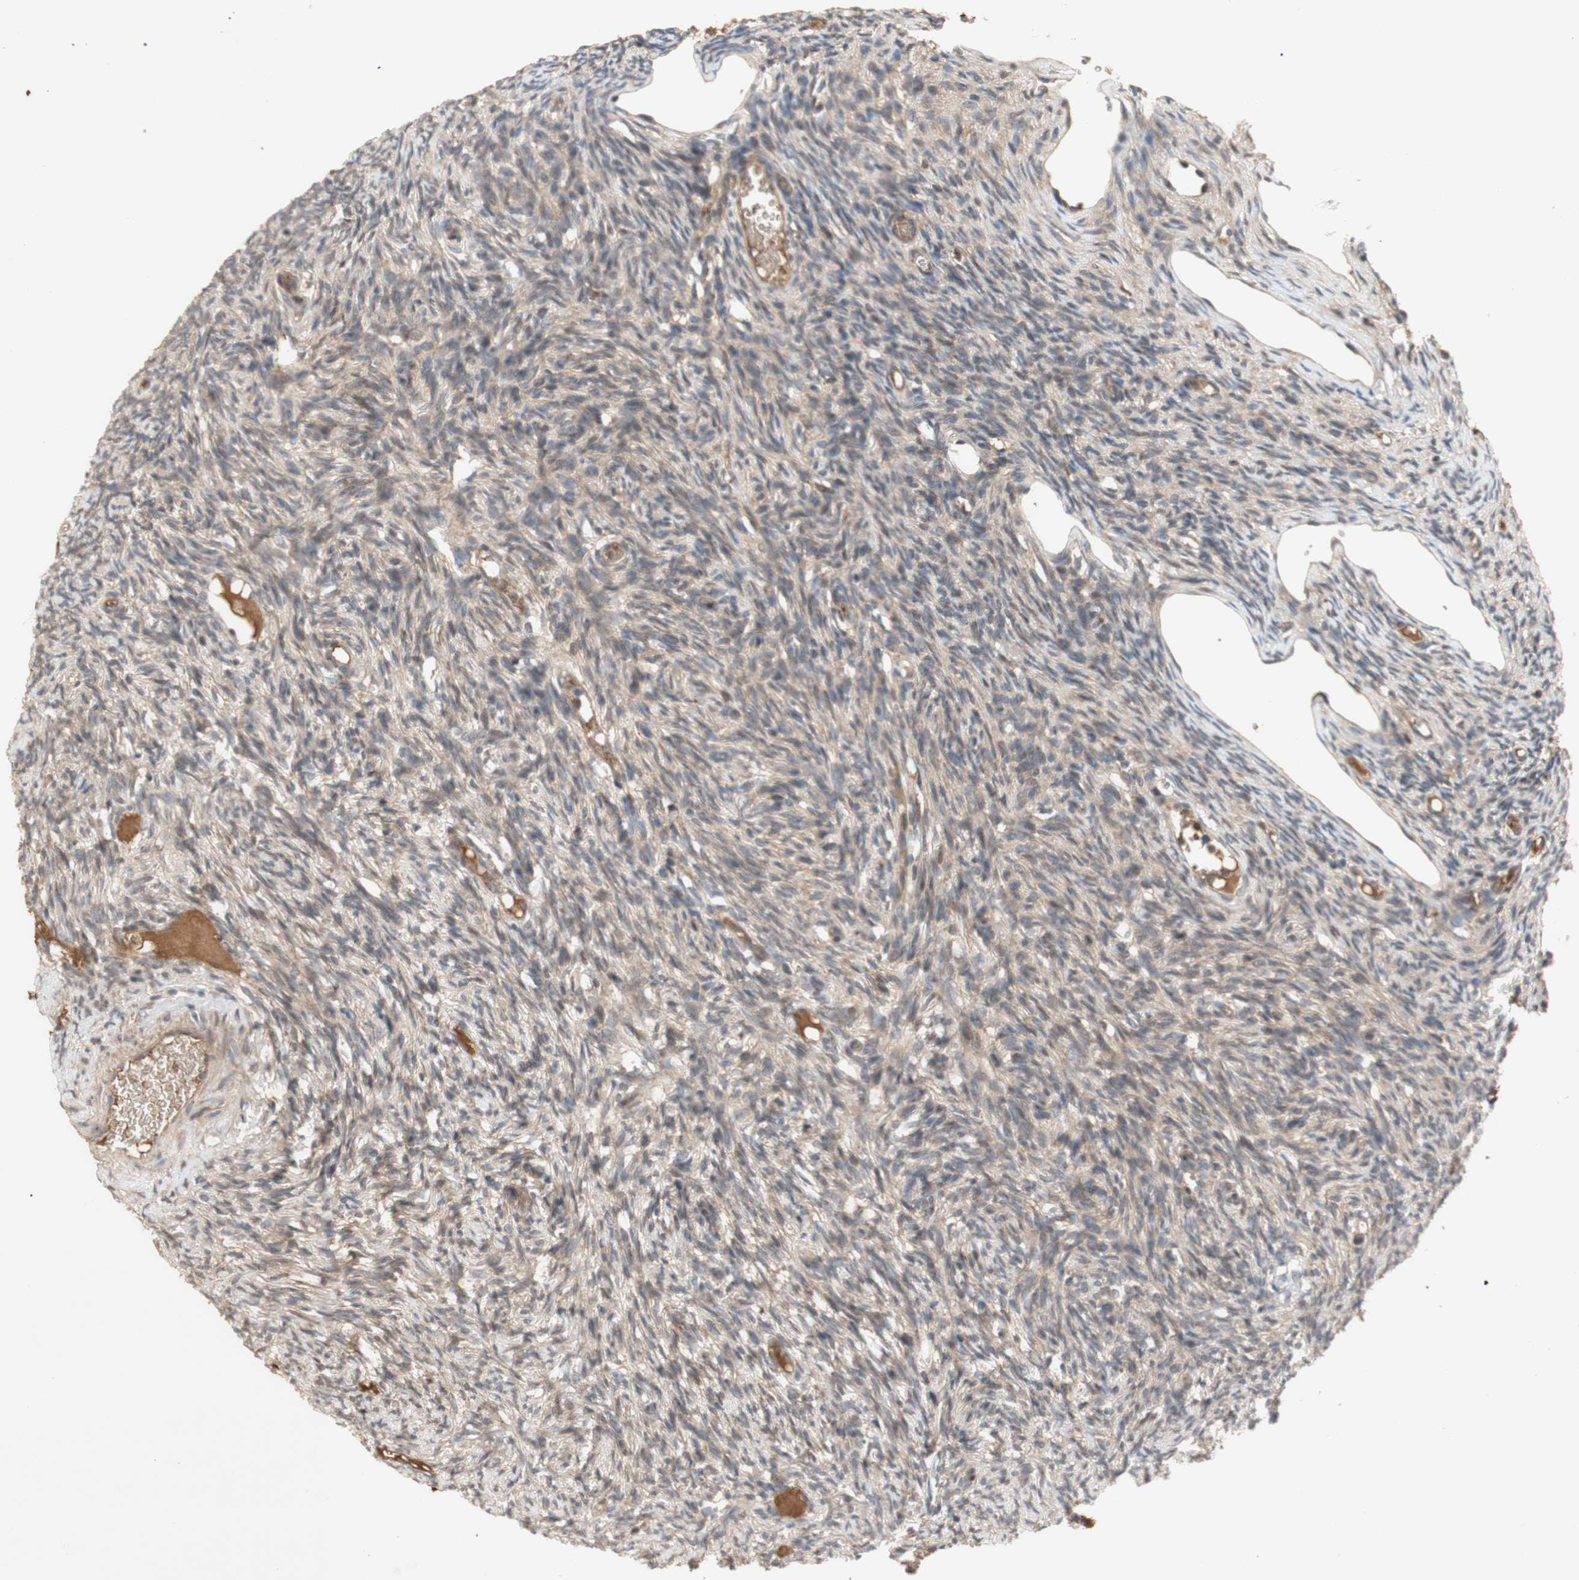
{"staining": {"intensity": "moderate", "quantity": ">75%", "location": "cytoplasmic/membranous"}, "tissue": "ovary", "cell_type": "Follicle cells", "image_type": "normal", "snomed": [{"axis": "morphology", "description": "Normal tissue, NOS"}, {"axis": "topography", "description": "Ovary"}], "caption": "A photomicrograph showing moderate cytoplasmic/membranous positivity in approximately >75% of follicle cells in unremarkable ovary, as visualized by brown immunohistochemical staining.", "gene": "PKN1", "patient": {"sex": "female", "age": 33}}